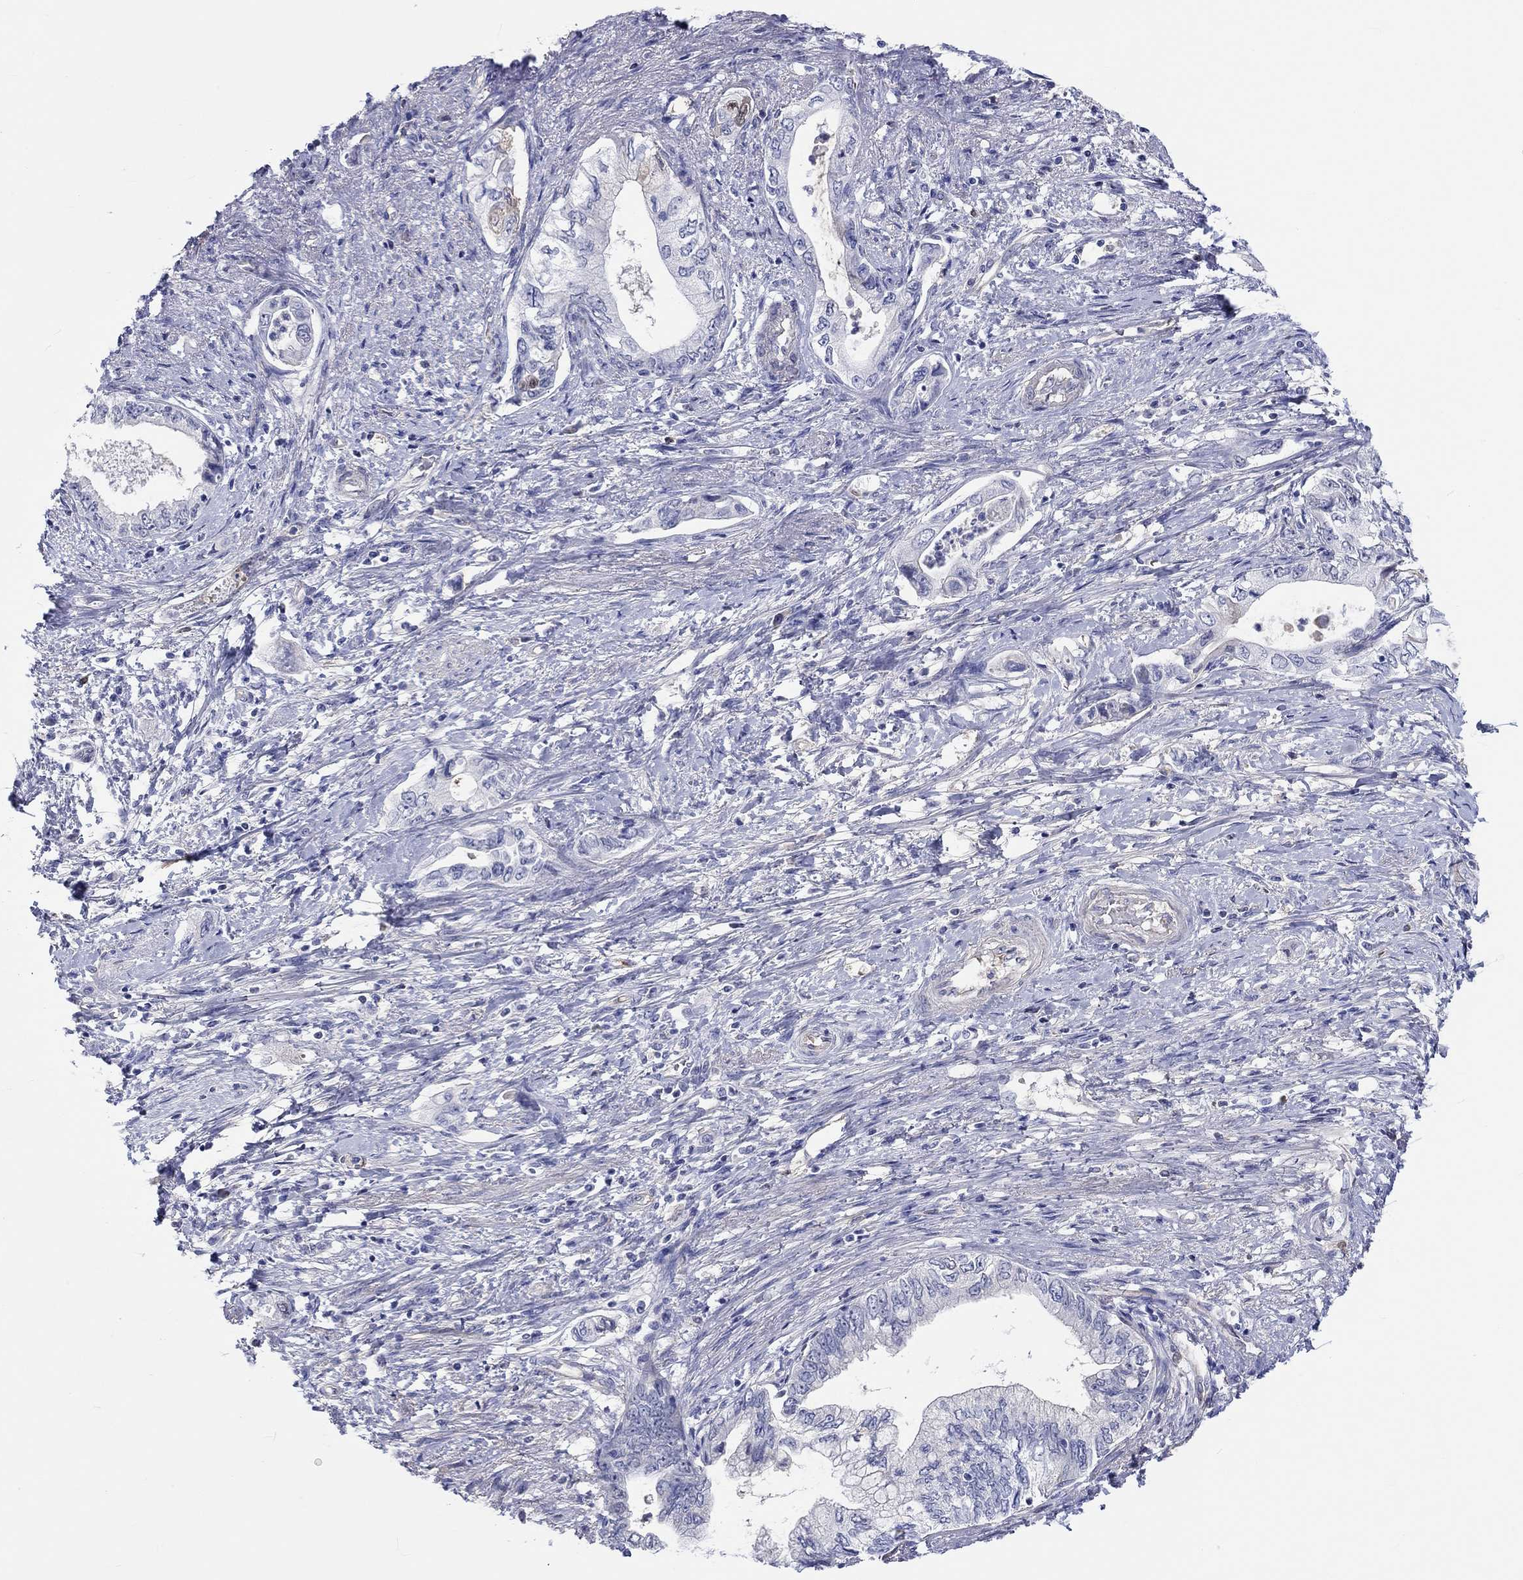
{"staining": {"intensity": "negative", "quantity": "none", "location": "none"}, "tissue": "pancreatic cancer", "cell_type": "Tumor cells", "image_type": "cancer", "snomed": [{"axis": "morphology", "description": "Adenocarcinoma, NOS"}, {"axis": "topography", "description": "Pancreas"}], "caption": "Immunohistochemical staining of pancreatic adenocarcinoma exhibits no significant staining in tumor cells.", "gene": "CDY2B", "patient": {"sex": "female", "age": 73}}